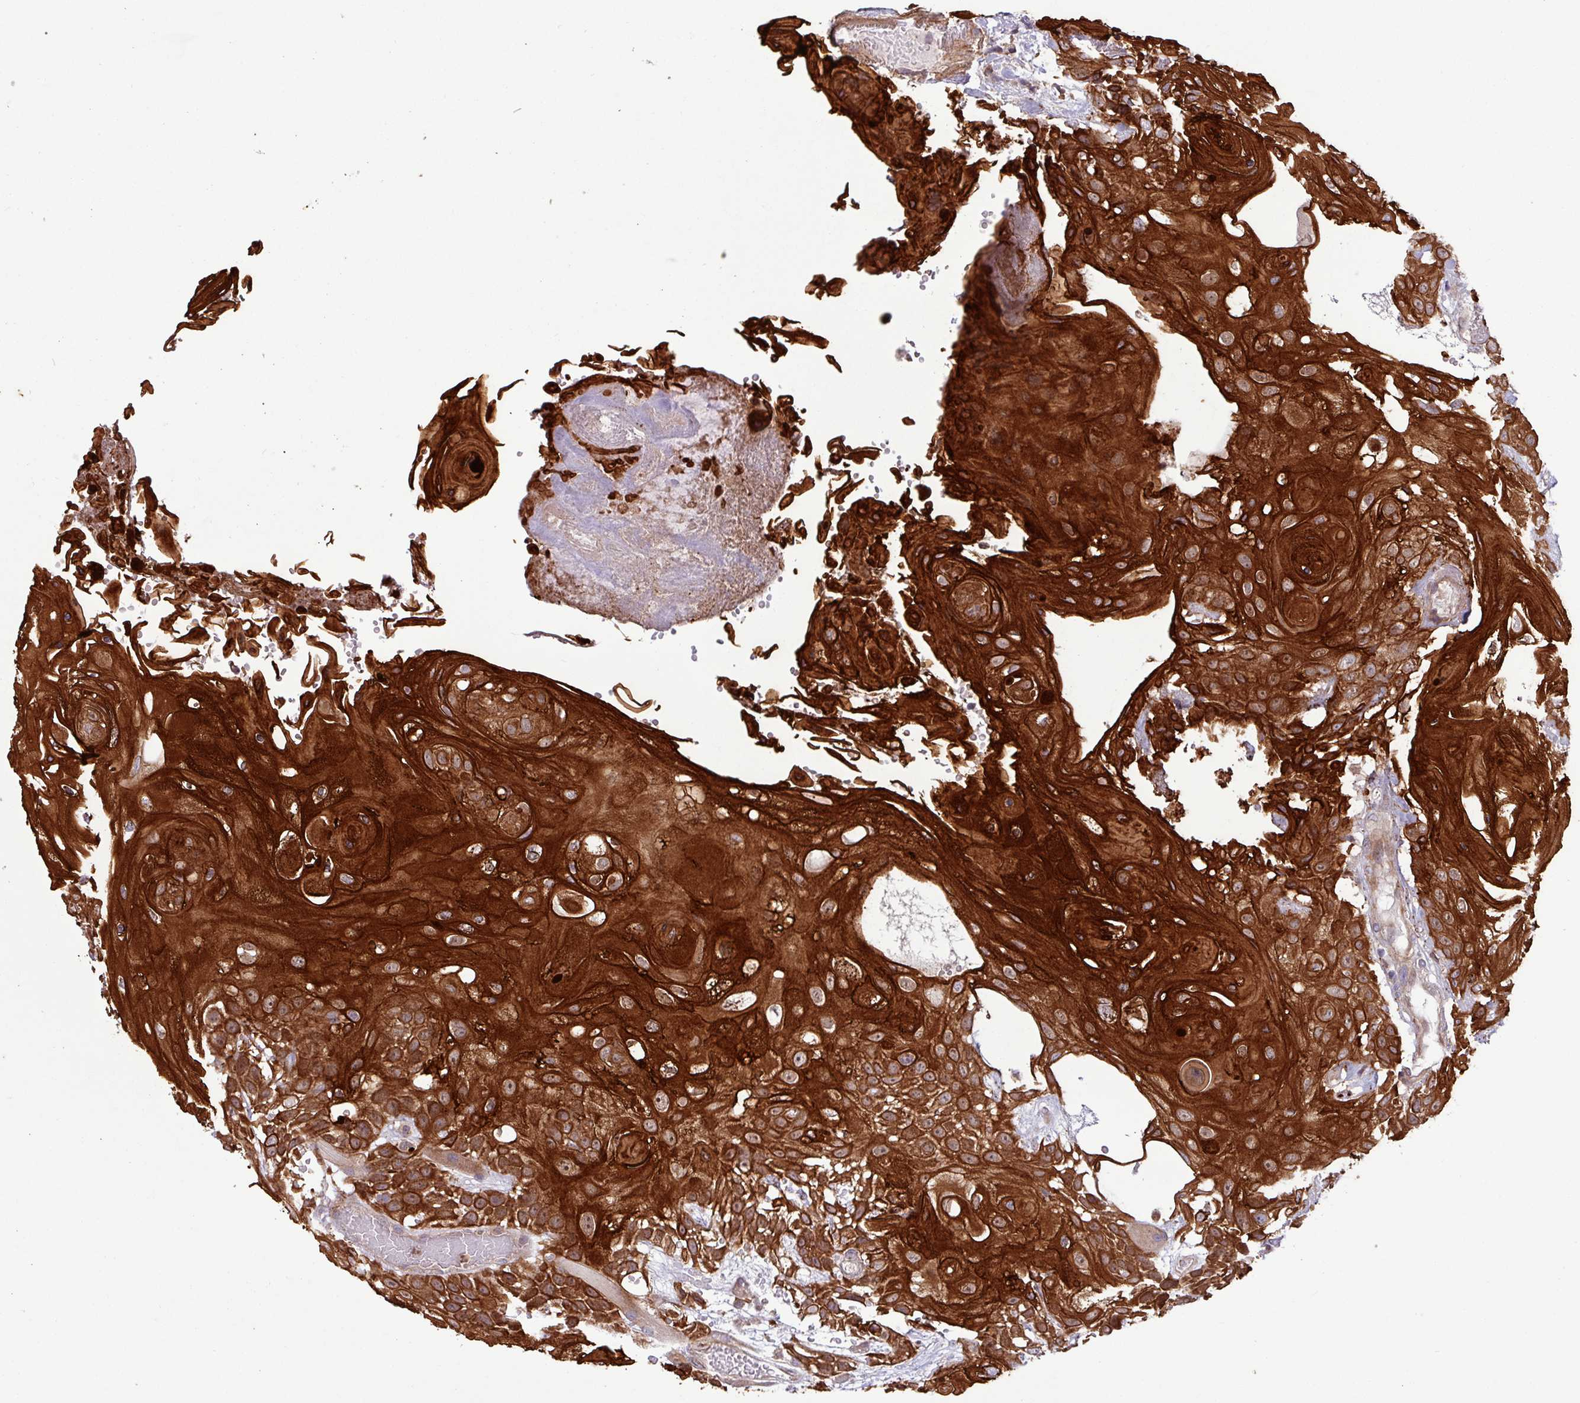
{"staining": {"intensity": "strong", "quantity": ">75%", "location": "cytoplasmic/membranous,nuclear"}, "tissue": "head and neck cancer", "cell_type": "Tumor cells", "image_type": "cancer", "snomed": [{"axis": "morphology", "description": "Squamous cell carcinoma, NOS"}, {"axis": "topography", "description": "Head-Neck"}], "caption": "Tumor cells exhibit strong cytoplasmic/membranous and nuclear positivity in about >75% of cells in head and neck cancer.", "gene": "CNTRL", "patient": {"sex": "female", "age": 43}}